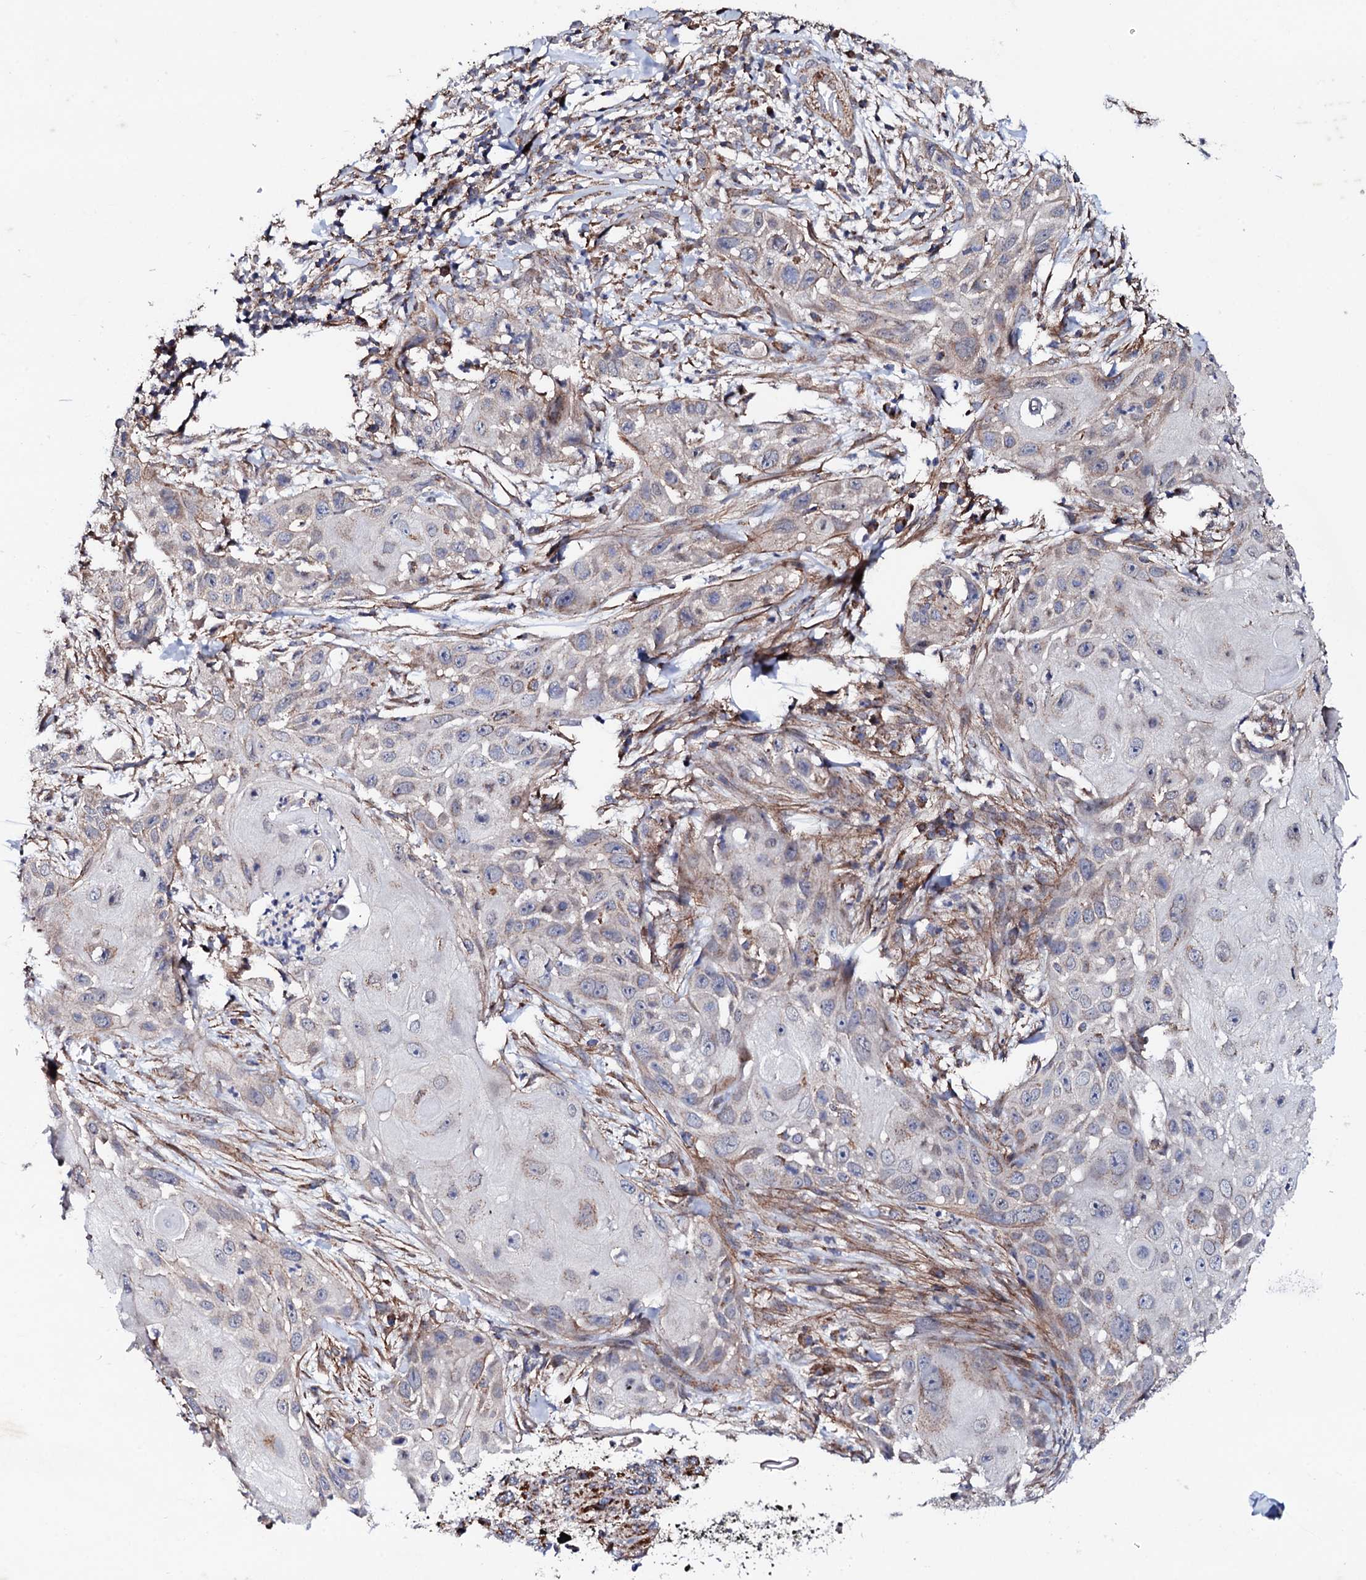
{"staining": {"intensity": "weak", "quantity": "<25%", "location": "cytoplasmic/membranous"}, "tissue": "skin cancer", "cell_type": "Tumor cells", "image_type": "cancer", "snomed": [{"axis": "morphology", "description": "Squamous cell carcinoma, NOS"}, {"axis": "topography", "description": "Skin"}], "caption": "Tumor cells are negative for protein expression in human skin cancer.", "gene": "MTIF3", "patient": {"sex": "female", "age": 44}}